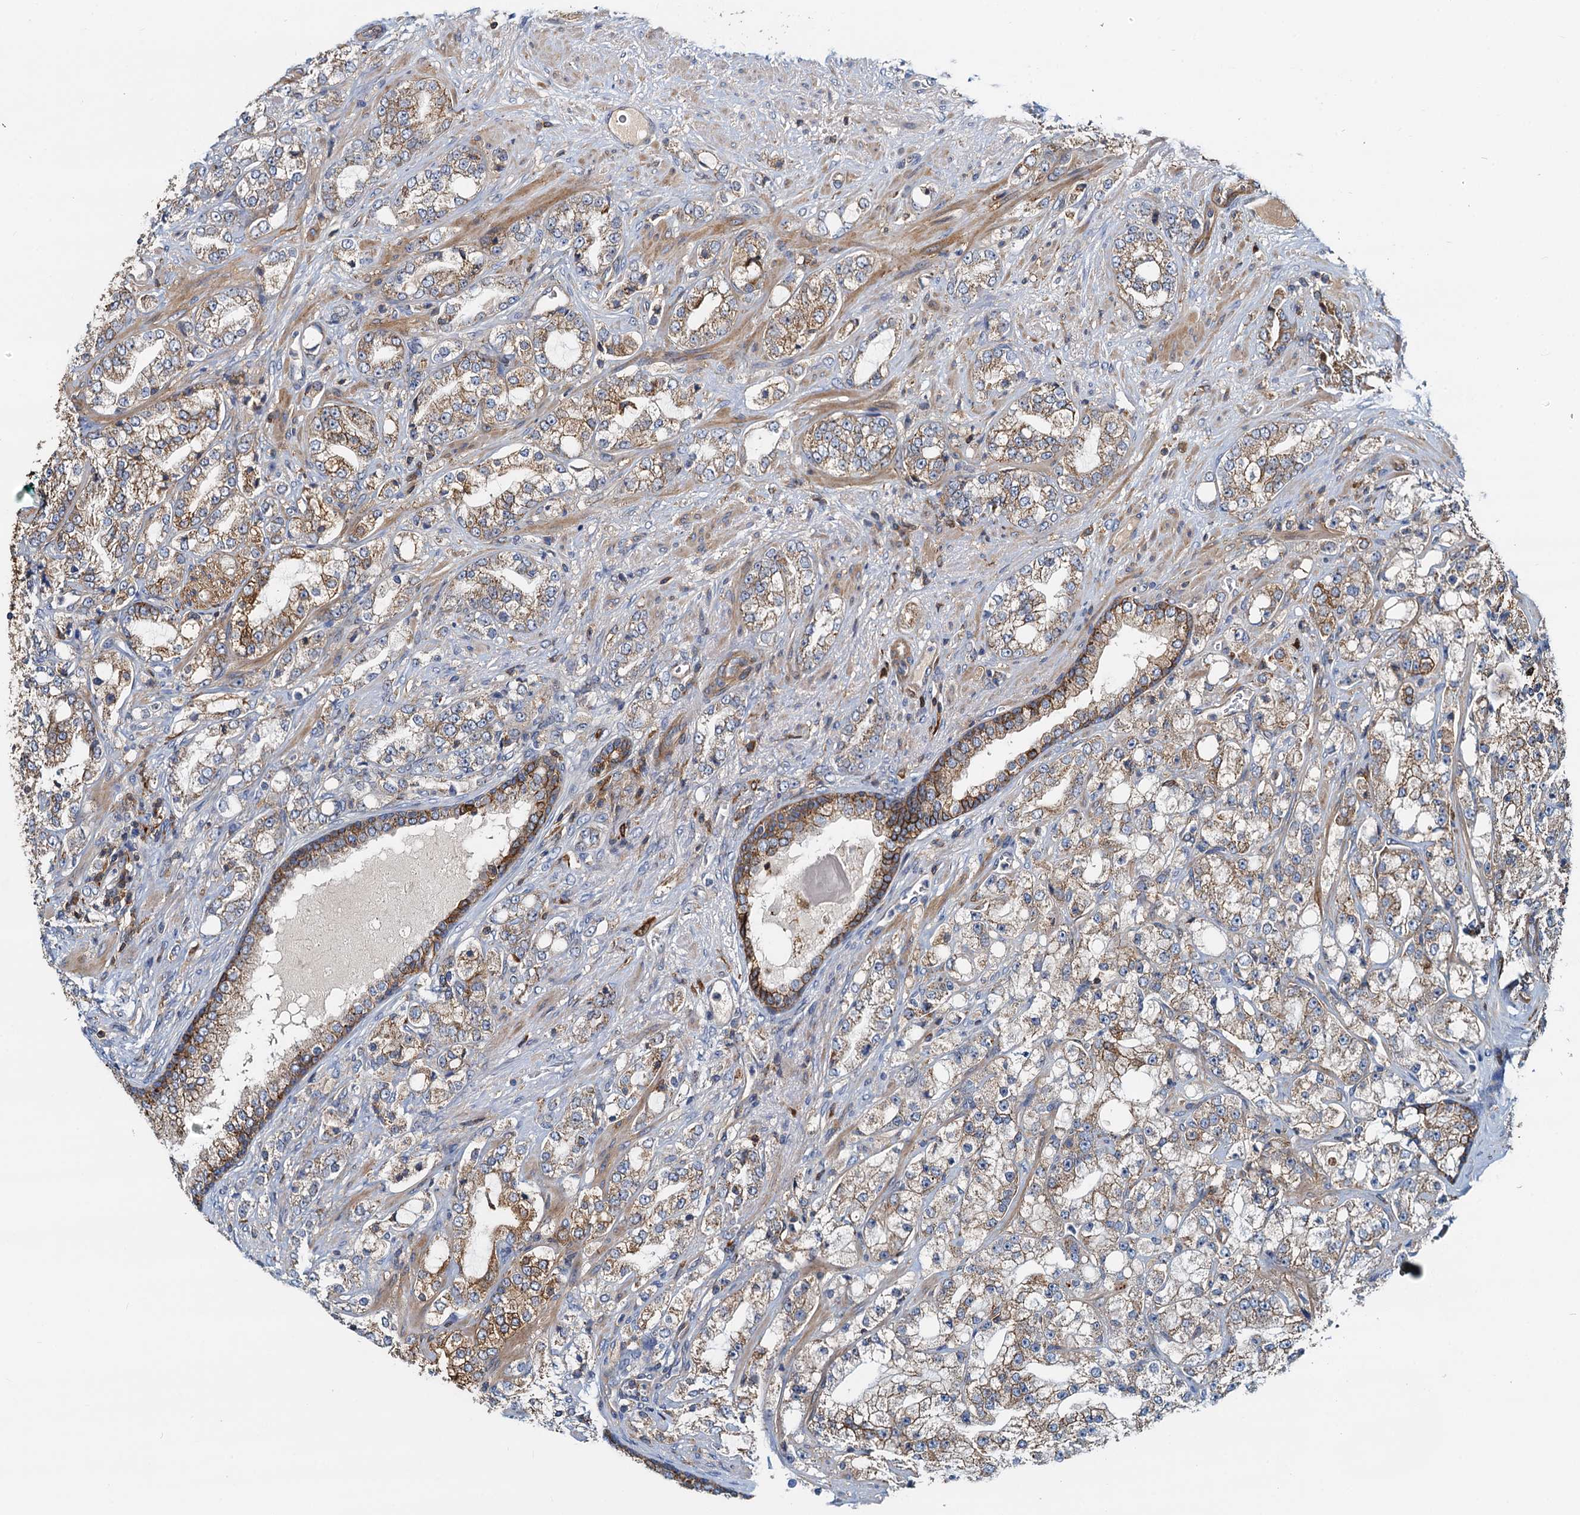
{"staining": {"intensity": "moderate", "quantity": "25%-75%", "location": "cytoplasmic/membranous"}, "tissue": "prostate cancer", "cell_type": "Tumor cells", "image_type": "cancer", "snomed": [{"axis": "morphology", "description": "Adenocarcinoma, High grade"}, {"axis": "topography", "description": "Prostate"}], "caption": "Immunohistochemistry (IHC) (DAB (3,3'-diaminobenzidine)) staining of human prostate cancer reveals moderate cytoplasmic/membranous protein positivity in about 25%-75% of tumor cells. (IHC, brightfield microscopy, high magnification).", "gene": "LNX2", "patient": {"sex": "male", "age": 64}}